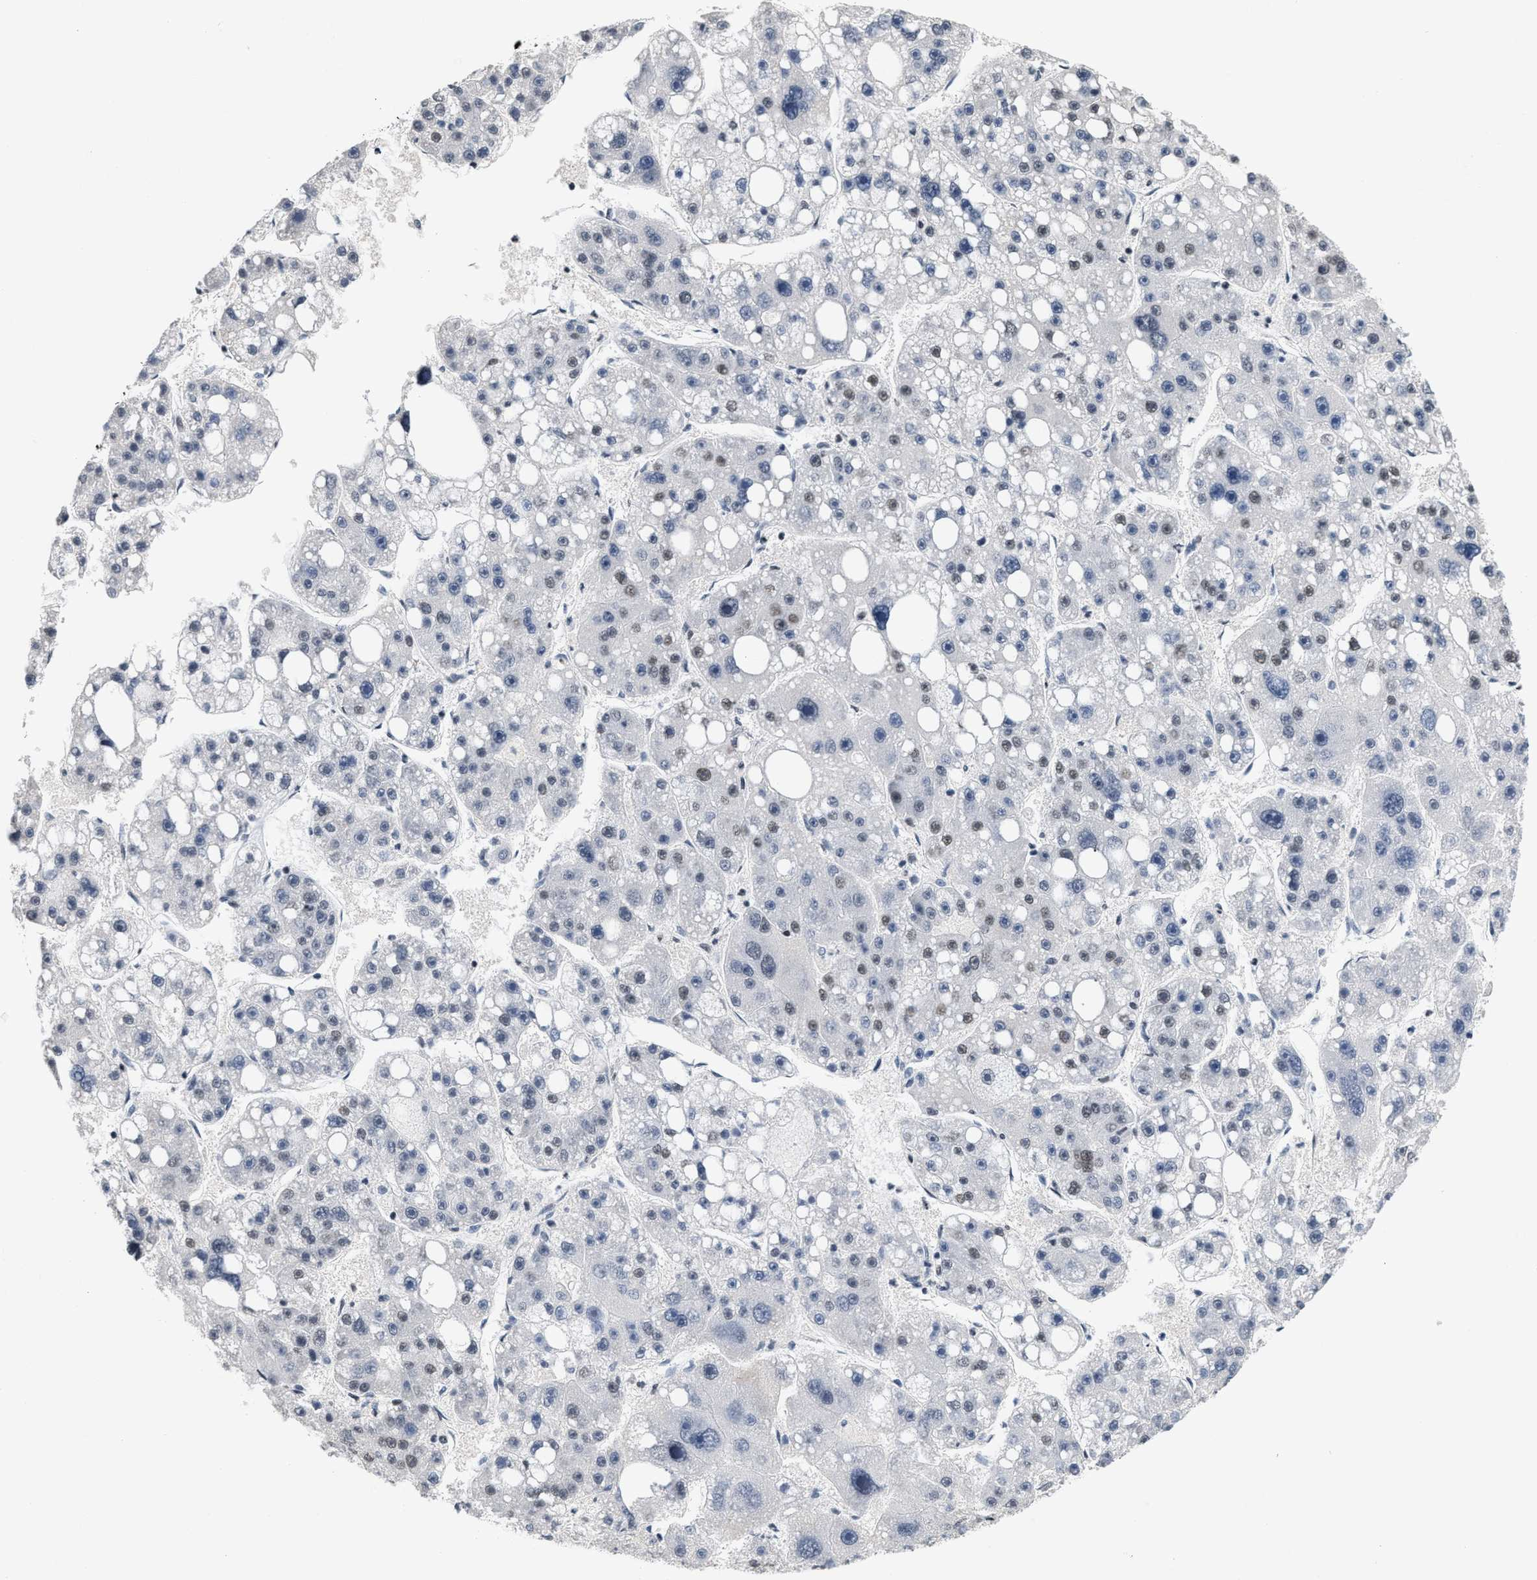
{"staining": {"intensity": "weak", "quantity": "<25%", "location": "nuclear"}, "tissue": "liver cancer", "cell_type": "Tumor cells", "image_type": "cancer", "snomed": [{"axis": "morphology", "description": "Carcinoma, Hepatocellular, NOS"}, {"axis": "topography", "description": "Liver"}], "caption": "An image of liver hepatocellular carcinoma stained for a protein demonstrates no brown staining in tumor cells.", "gene": "RAF1", "patient": {"sex": "female", "age": 61}}